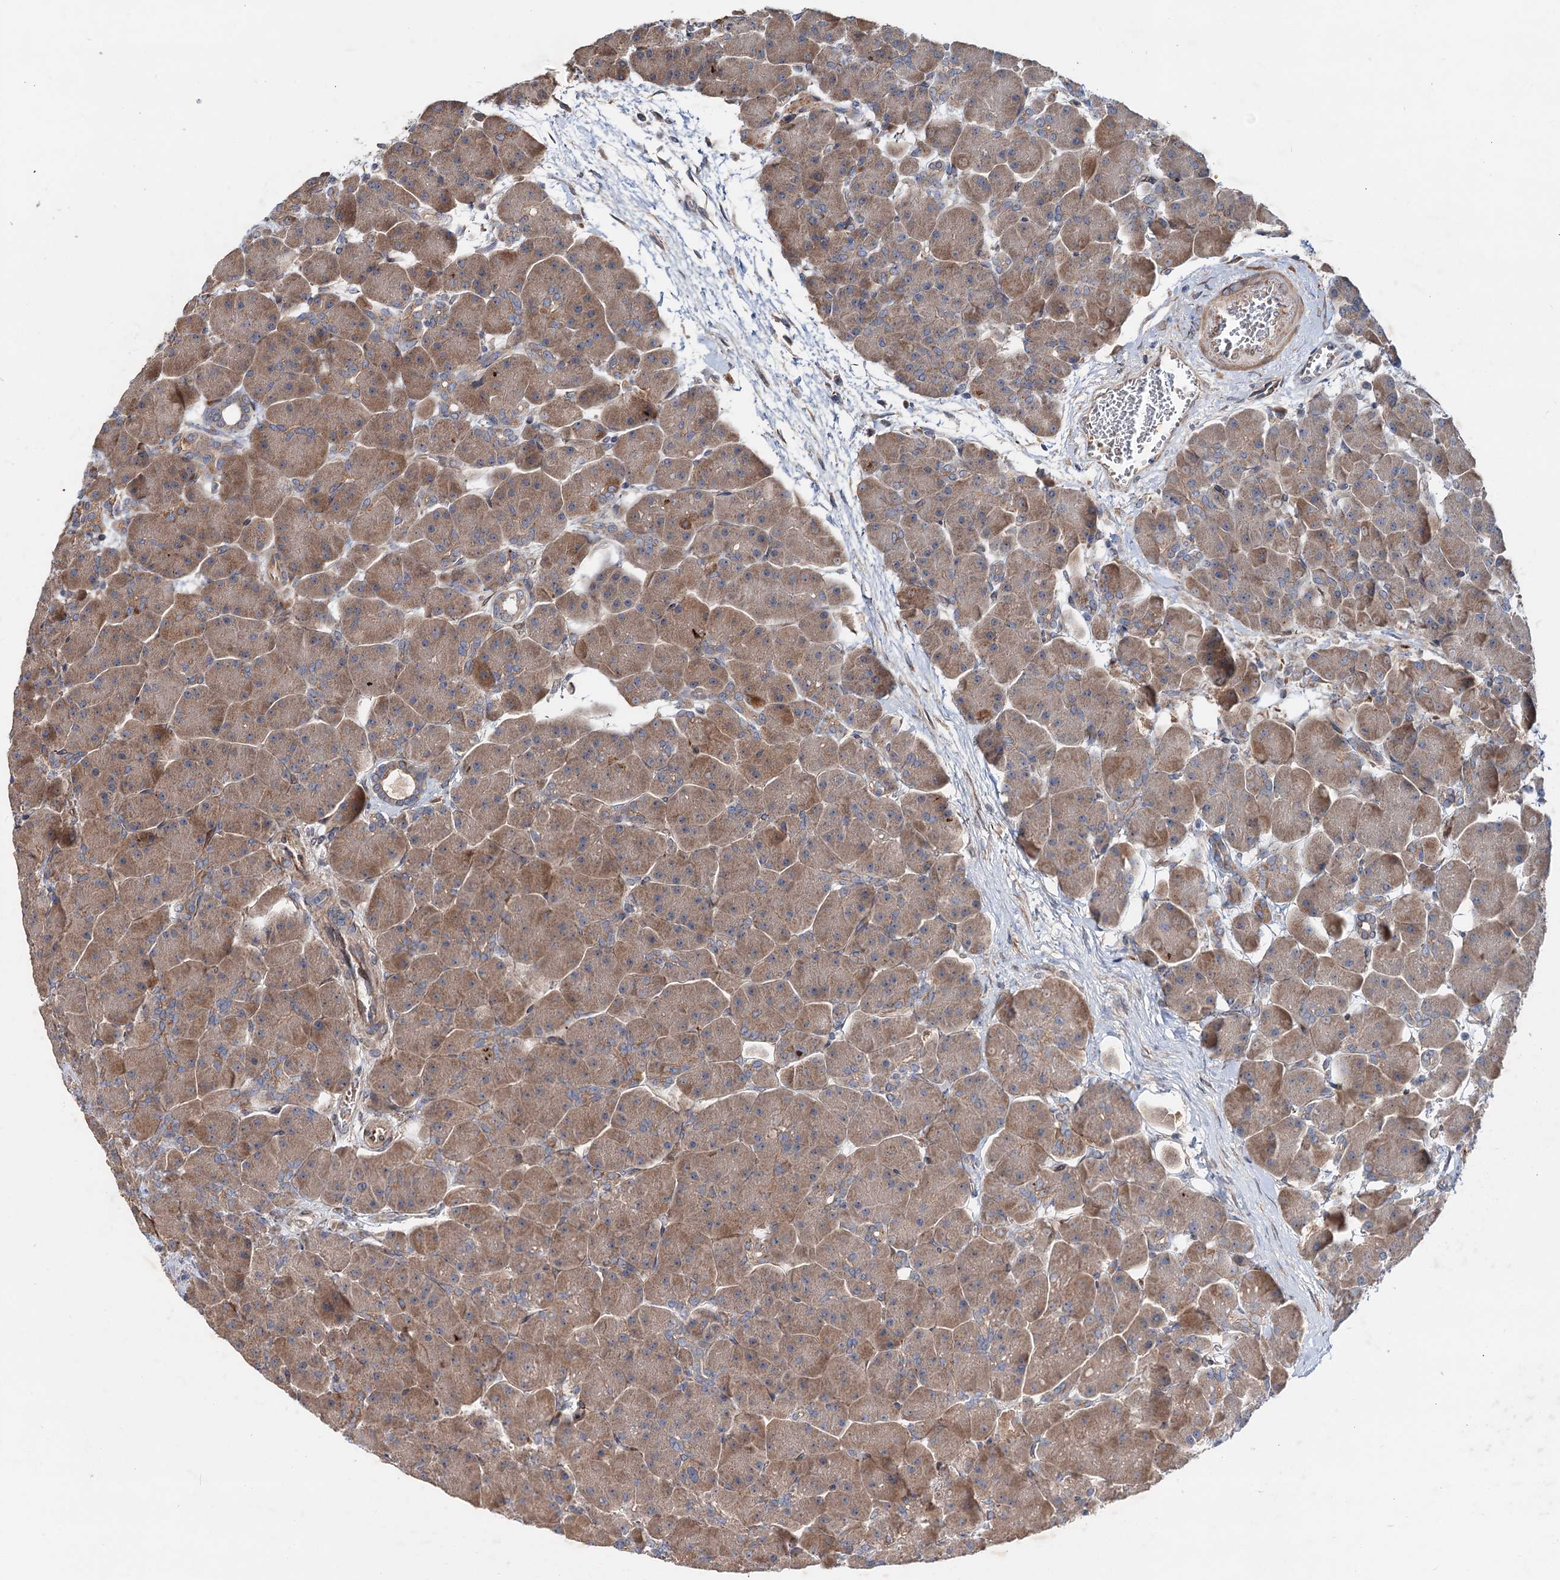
{"staining": {"intensity": "moderate", "quantity": ">75%", "location": "cytoplasmic/membranous,nuclear"}, "tissue": "pancreas", "cell_type": "Exocrine glandular cells", "image_type": "normal", "snomed": [{"axis": "morphology", "description": "Normal tissue, NOS"}, {"axis": "topography", "description": "Pancreas"}], "caption": "Immunohistochemical staining of unremarkable pancreas exhibits moderate cytoplasmic/membranous,nuclear protein staining in about >75% of exocrine glandular cells. (Brightfield microscopy of DAB IHC at high magnification).", "gene": "PTDSS2", "patient": {"sex": "male", "age": 66}}